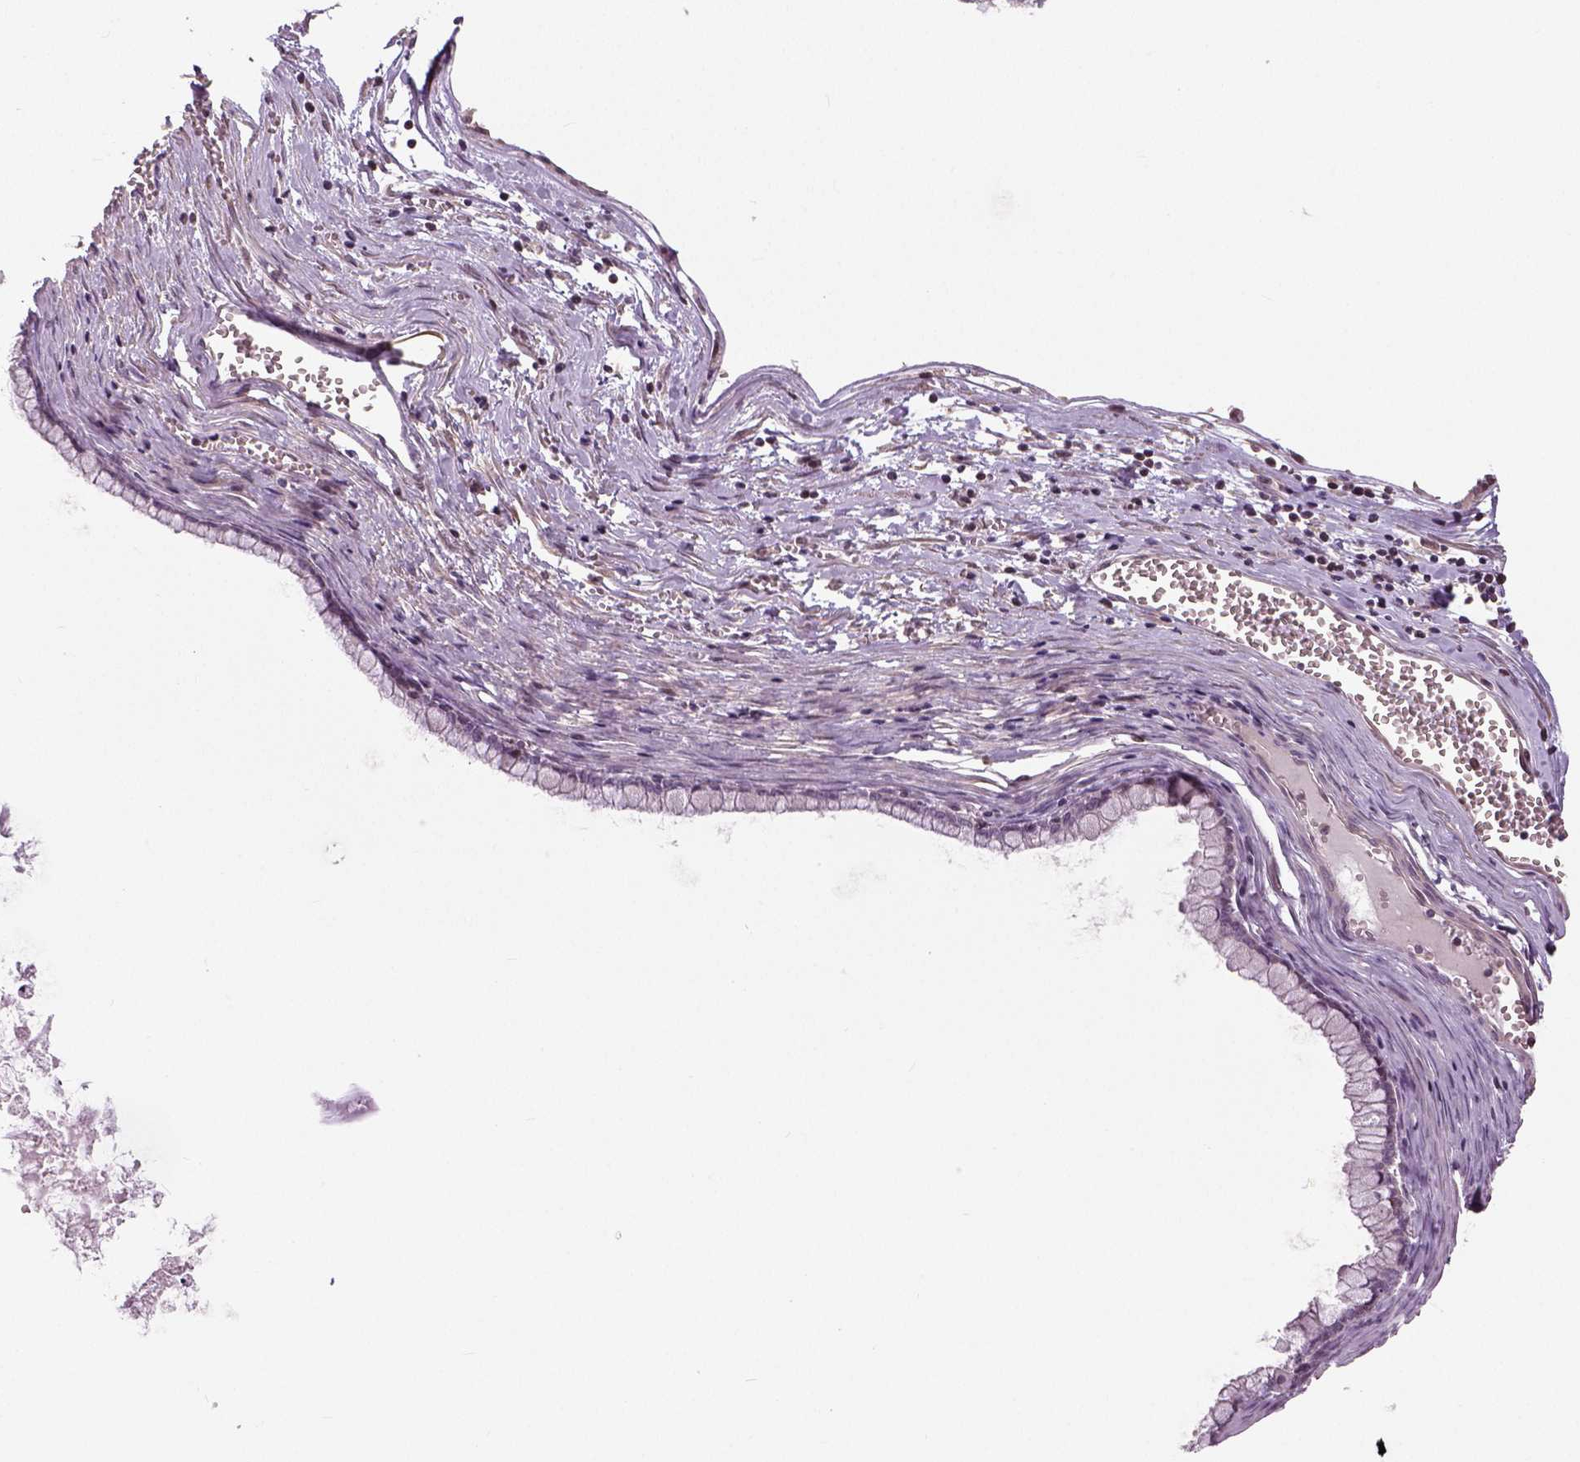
{"staining": {"intensity": "negative", "quantity": "none", "location": "none"}, "tissue": "ovarian cancer", "cell_type": "Tumor cells", "image_type": "cancer", "snomed": [{"axis": "morphology", "description": "Cystadenocarcinoma, mucinous, NOS"}, {"axis": "topography", "description": "Ovary"}], "caption": "Photomicrograph shows no protein staining in tumor cells of ovarian cancer (mucinous cystadenocarcinoma) tissue.", "gene": "NECAB1", "patient": {"sex": "female", "age": 67}}